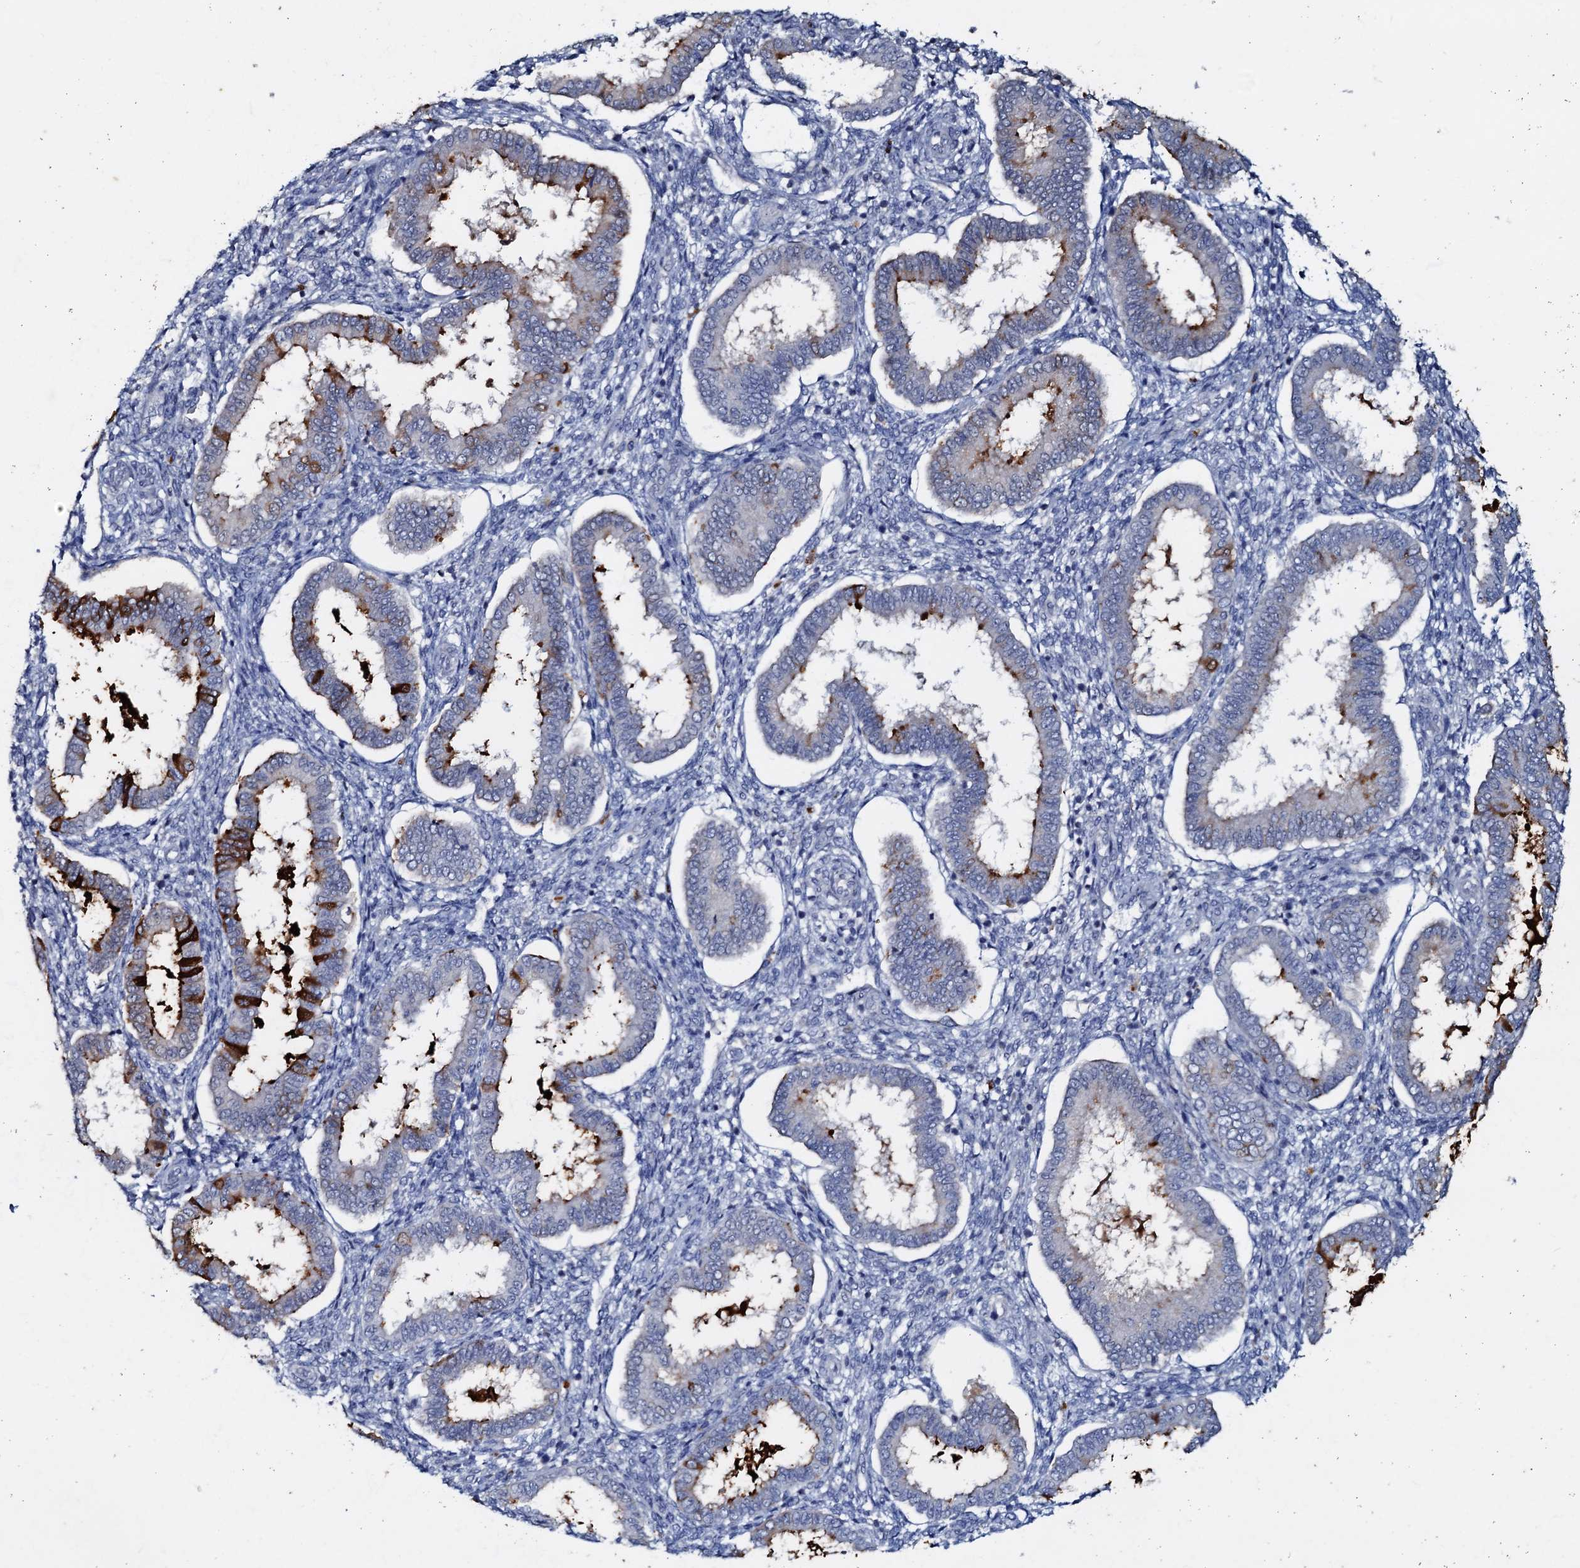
{"staining": {"intensity": "negative", "quantity": "none", "location": "none"}, "tissue": "endometrium", "cell_type": "Cells in endometrial stroma", "image_type": "normal", "snomed": [{"axis": "morphology", "description": "Normal tissue, NOS"}, {"axis": "topography", "description": "Endometrium"}], "caption": "Immunohistochemical staining of benign endometrium exhibits no significant expression in cells in endometrial stroma. (DAB immunohistochemistry with hematoxylin counter stain).", "gene": "MANSC4", "patient": {"sex": "female", "age": 24}}